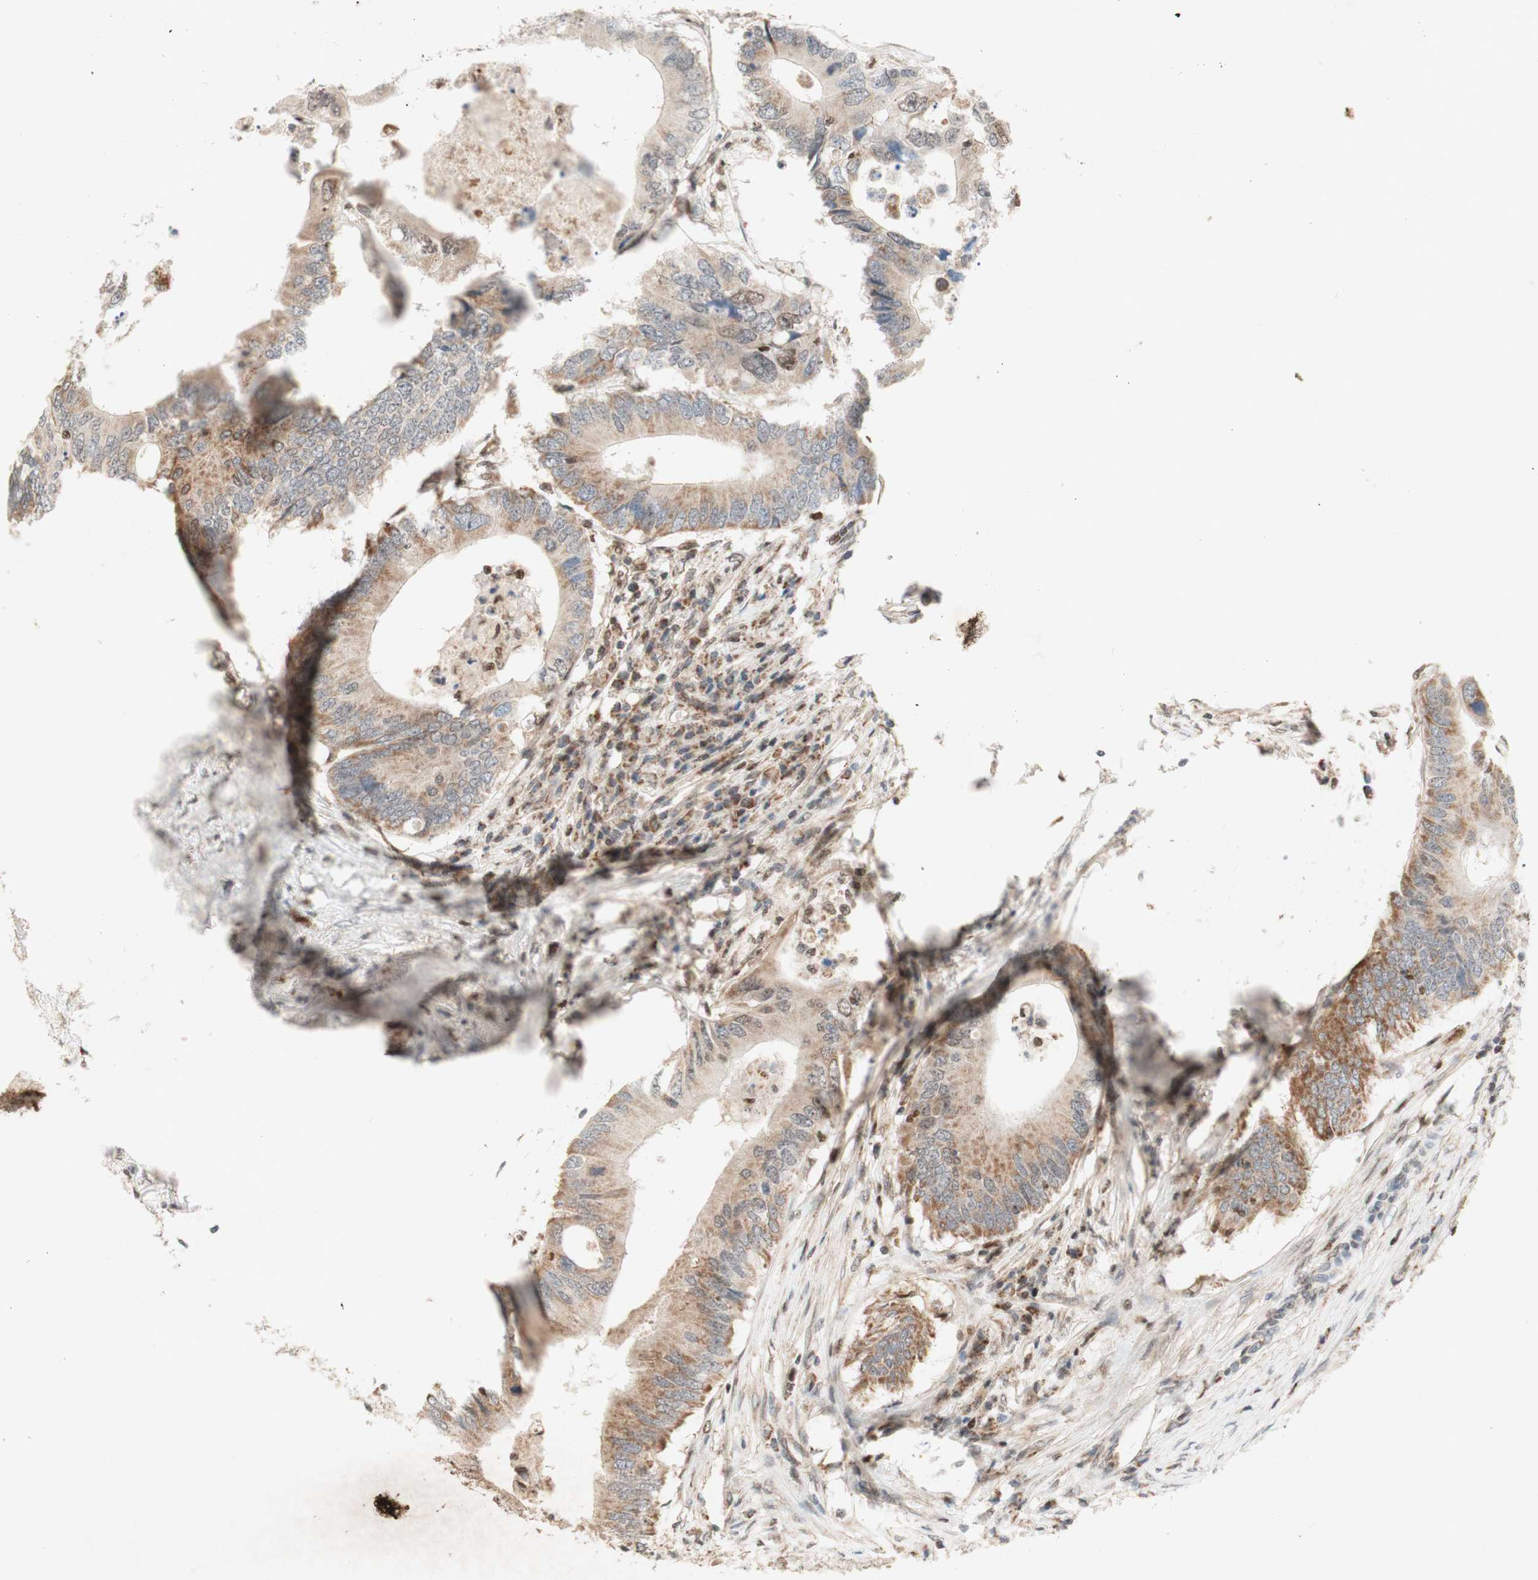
{"staining": {"intensity": "weak", "quantity": ">75%", "location": "cytoplasmic/membranous"}, "tissue": "colorectal cancer", "cell_type": "Tumor cells", "image_type": "cancer", "snomed": [{"axis": "morphology", "description": "Adenocarcinoma, NOS"}, {"axis": "topography", "description": "Colon"}], "caption": "The image demonstrates a brown stain indicating the presence of a protein in the cytoplasmic/membranous of tumor cells in colorectal cancer (adenocarcinoma). The staining was performed using DAB, with brown indicating positive protein expression. Nuclei are stained blue with hematoxylin.", "gene": "DNMT3A", "patient": {"sex": "male", "age": 71}}